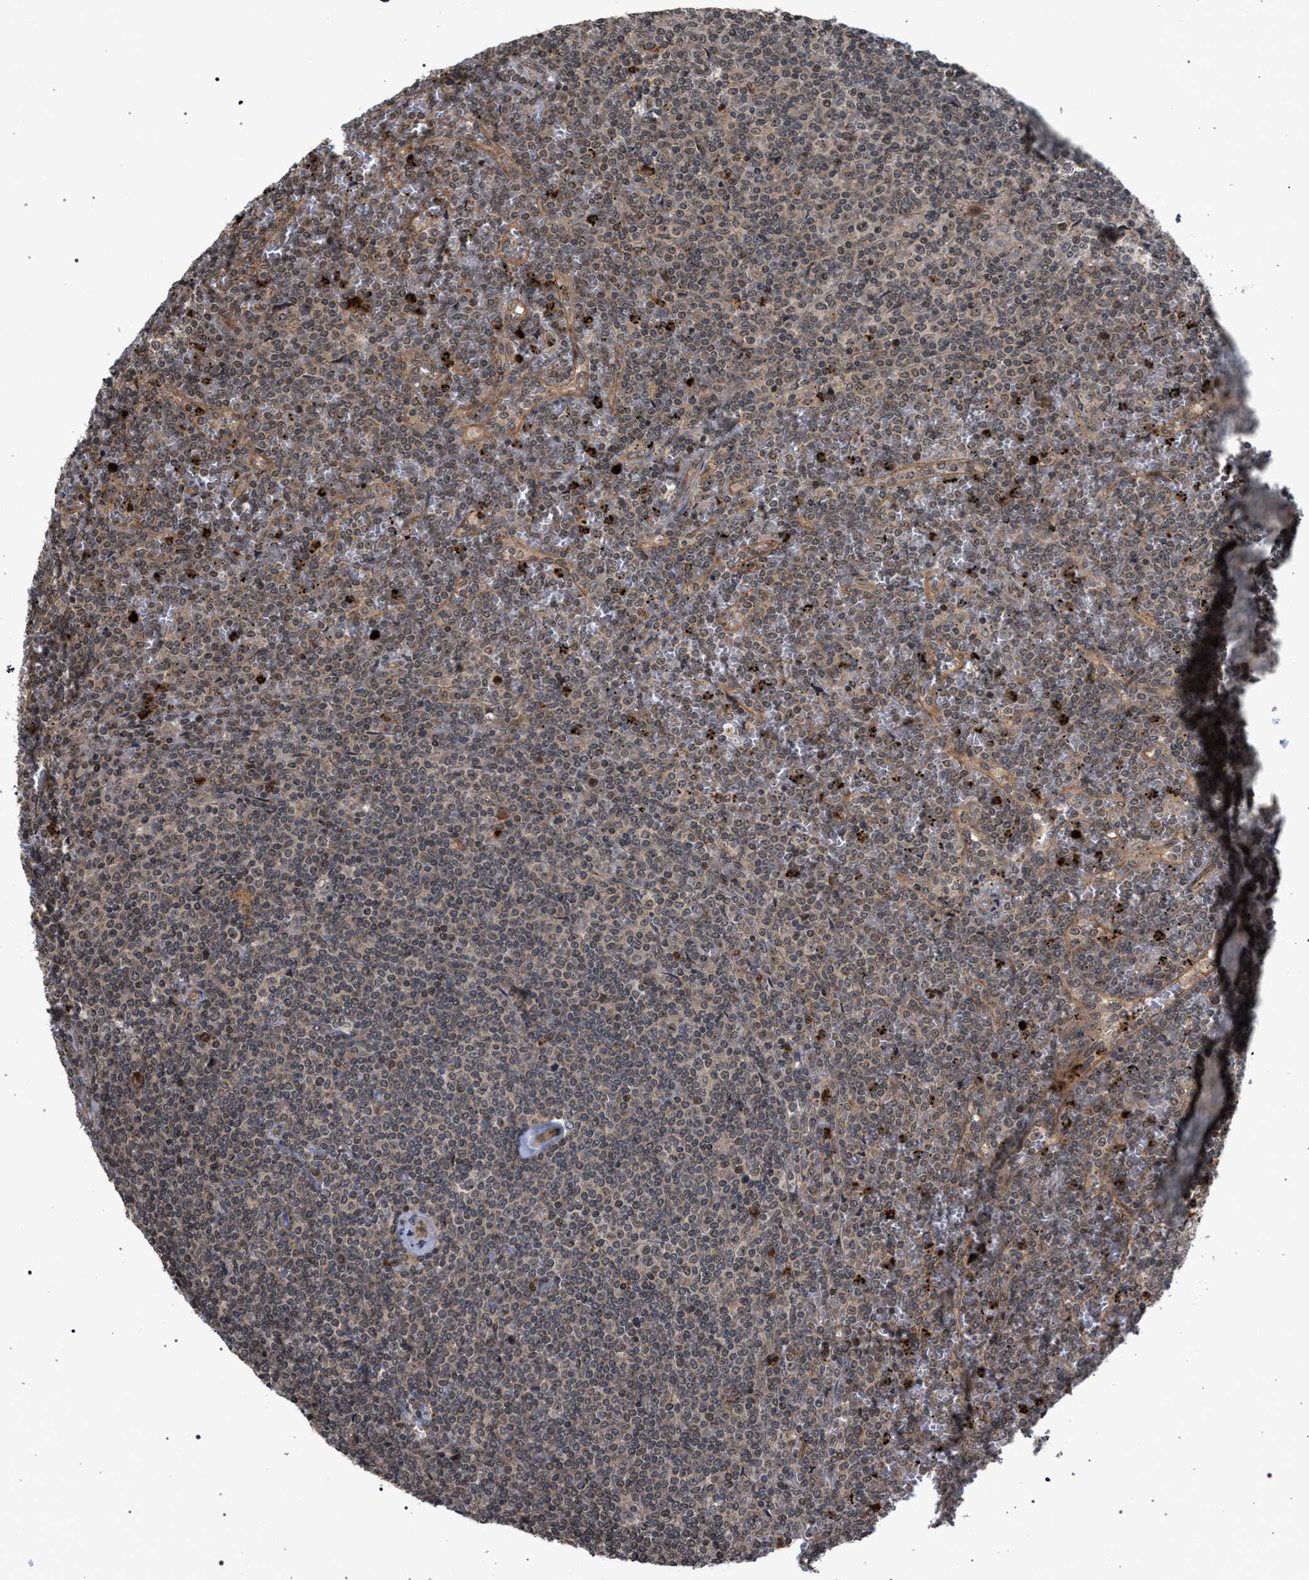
{"staining": {"intensity": "weak", "quantity": "<25%", "location": "cytoplasmic/membranous"}, "tissue": "lymphoma", "cell_type": "Tumor cells", "image_type": "cancer", "snomed": [{"axis": "morphology", "description": "Malignant lymphoma, non-Hodgkin's type, Low grade"}, {"axis": "topography", "description": "Spleen"}], "caption": "A micrograph of human lymphoma is negative for staining in tumor cells. (DAB immunohistochemistry visualized using brightfield microscopy, high magnification).", "gene": "IRAK4", "patient": {"sex": "female", "age": 19}}